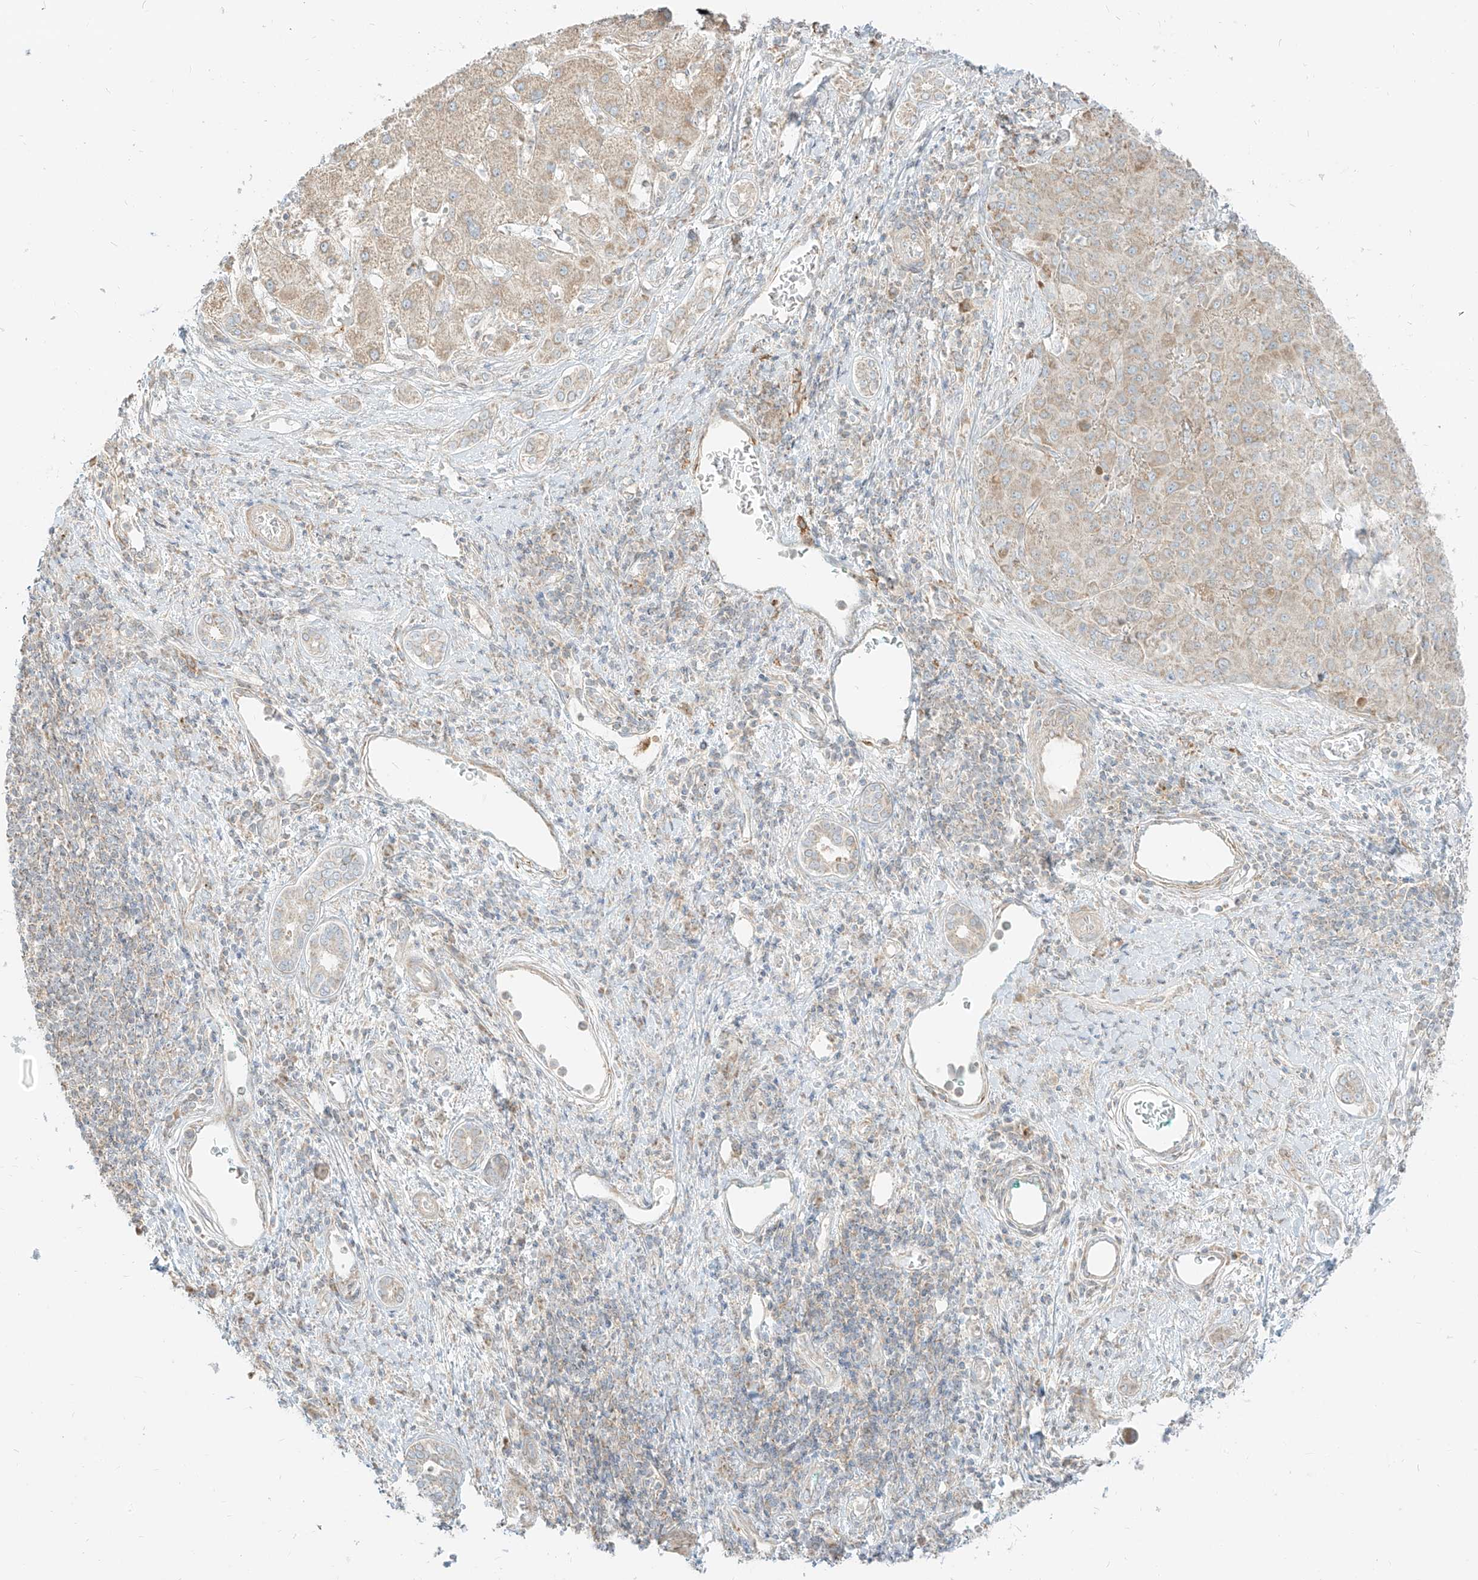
{"staining": {"intensity": "weak", "quantity": ">75%", "location": "cytoplasmic/membranous"}, "tissue": "liver cancer", "cell_type": "Tumor cells", "image_type": "cancer", "snomed": [{"axis": "morphology", "description": "Carcinoma, Hepatocellular, NOS"}, {"axis": "topography", "description": "Liver"}], "caption": "Immunohistochemical staining of human liver cancer (hepatocellular carcinoma) demonstrates low levels of weak cytoplasmic/membranous protein positivity in approximately >75% of tumor cells.", "gene": "ZIM3", "patient": {"sex": "male", "age": 65}}